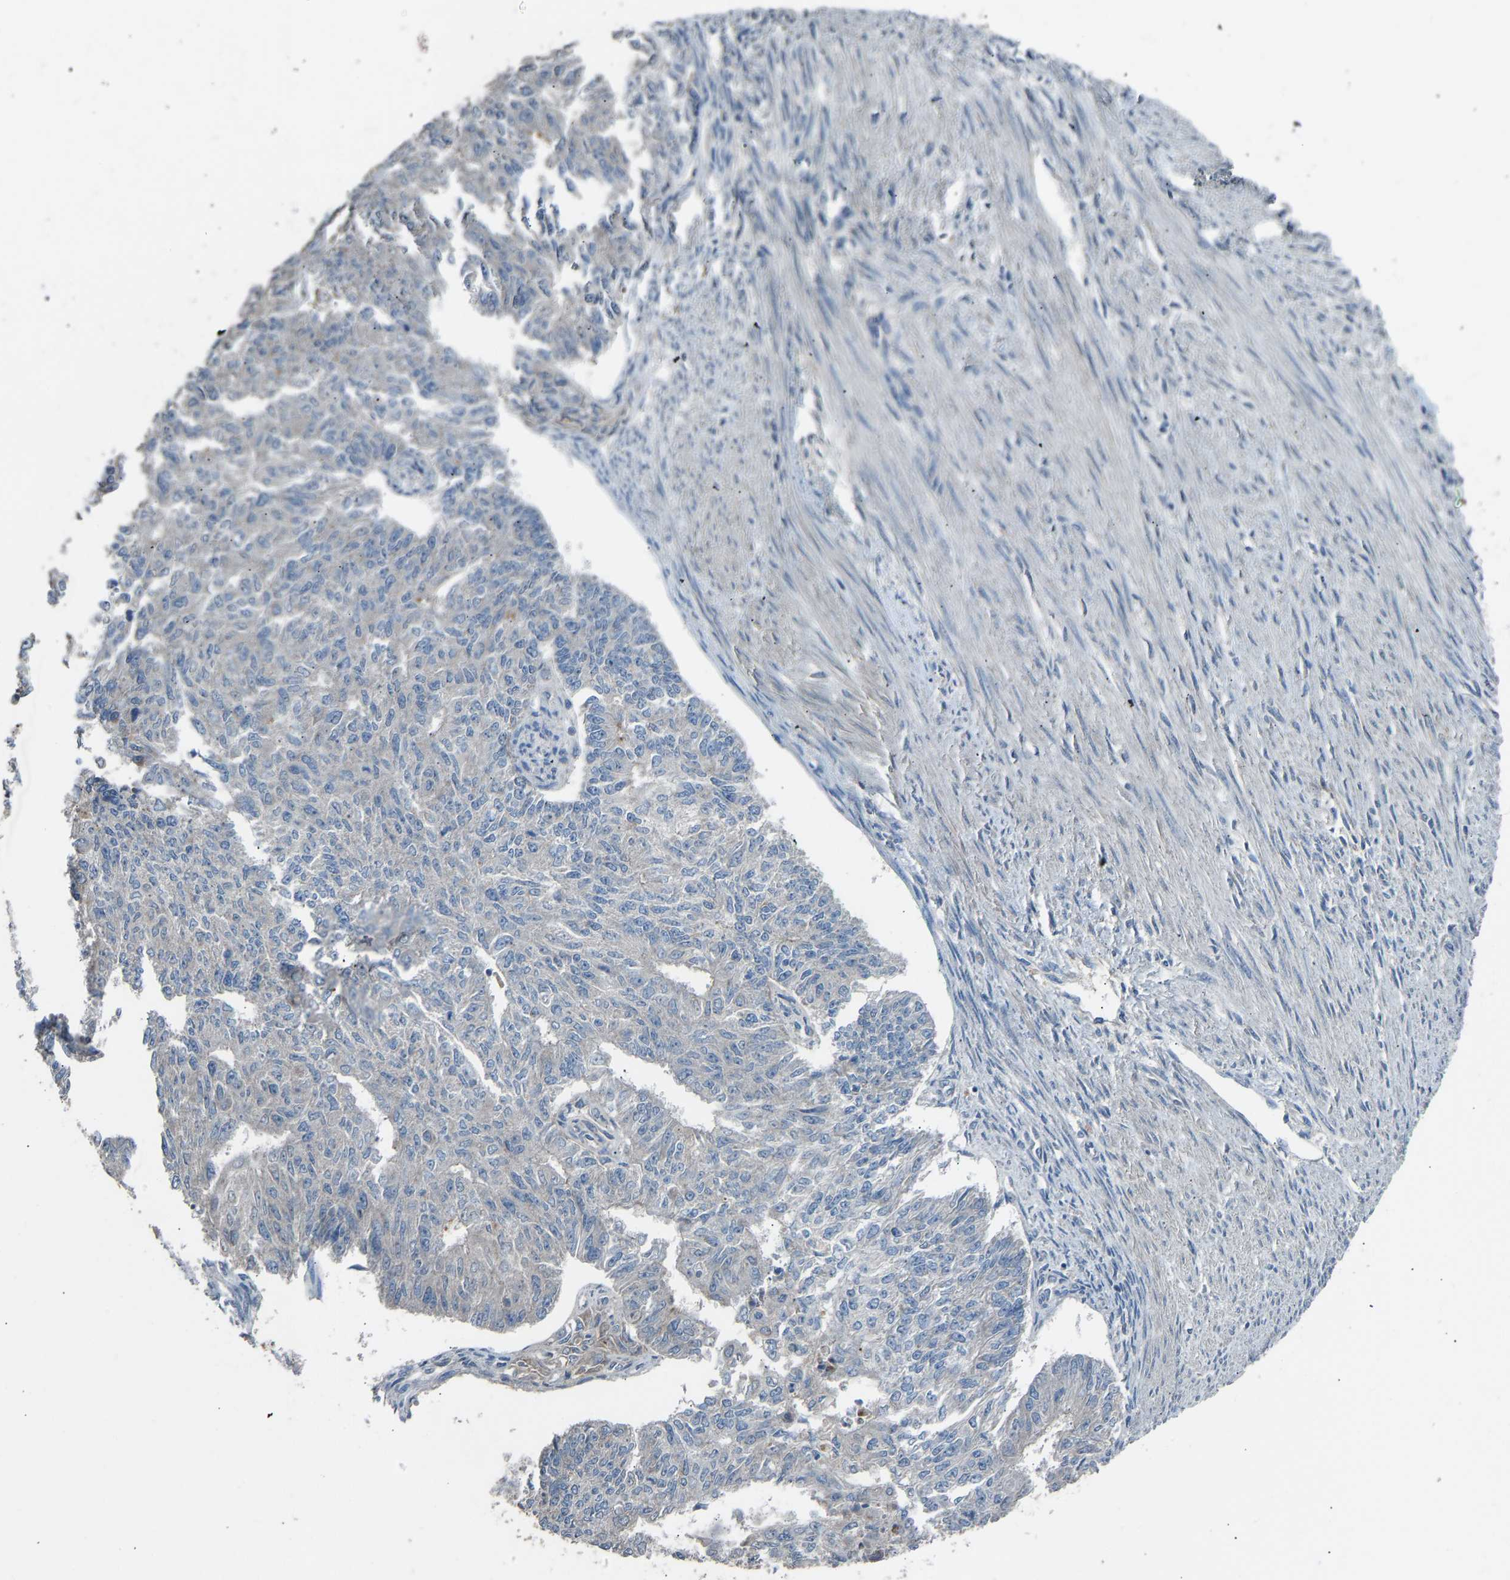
{"staining": {"intensity": "negative", "quantity": "none", "location": "none"}, "tissue": "endometrial cancer", "cell_type": "Tumor cells", "image_type": "cancer", "snomed": [{"axis": "morphology", "description": "Adenocarcinoma, NOS"}, {"axis": "topography", "description": "Endometrium"}], "caption": "Tumor cells are negative for protein expression in human endometrial adenocarcinoma. Brightfield microscopy of IHC stained with DAB (brown) and hematoxylin (blue), captured at high magnification.", "gene": "TGFBR3", "patient": {"sex": "female", "age": 32}}